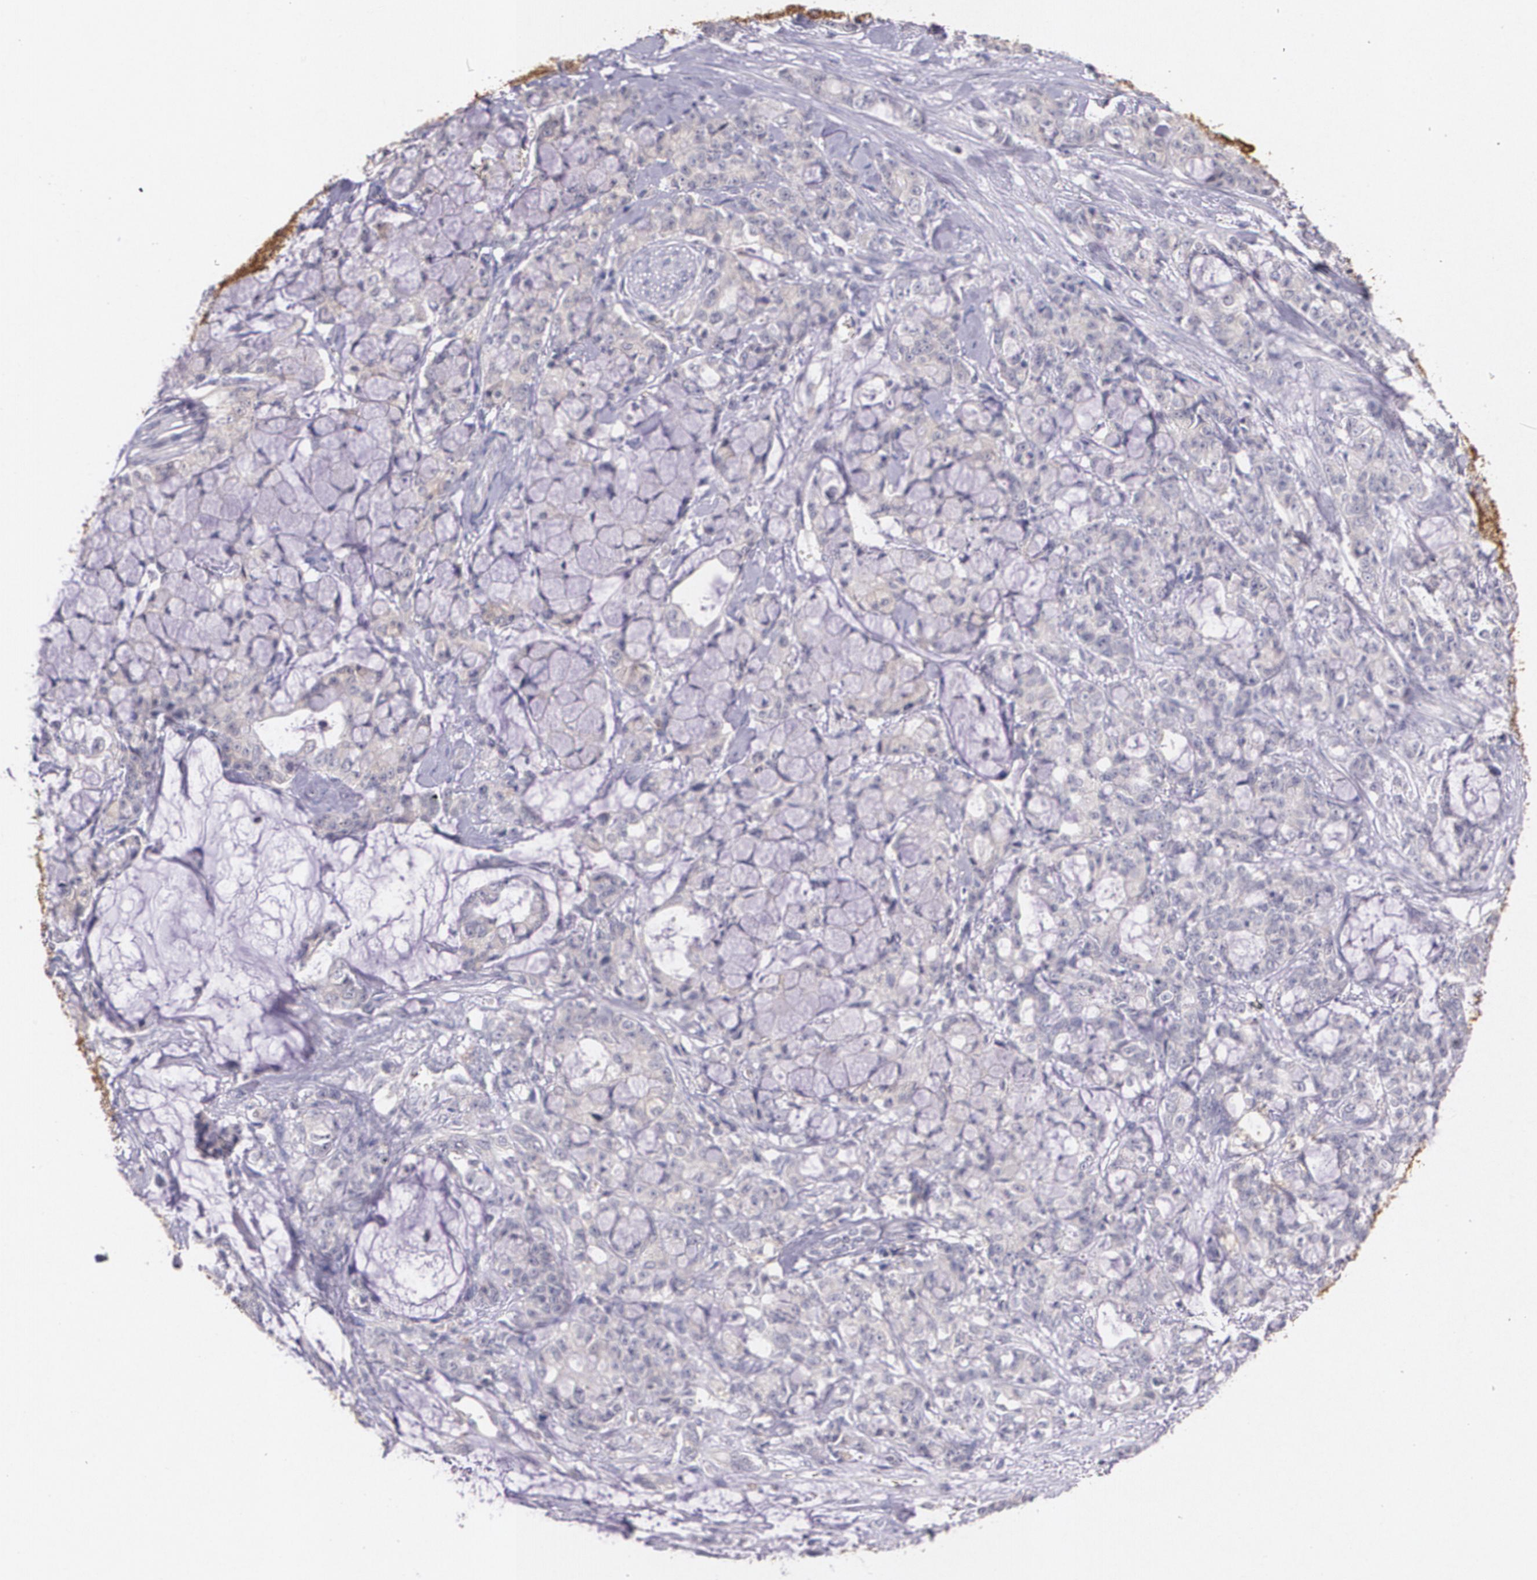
{"staining": {"intensity": "weak", "quantity": "<25%", "location": "cytoplasmic/membranous"}, "tissue": "pancreatic cancer", "cell_type": "Tumor cells", "image_type": "cancer", "snomed": [{"axis": "morphology", "description": "Adenocarcinoma, NOS"}, {"axis": "topography", "description": "Pancreas"}], "caption": "Photomicrograph shows no significant protein expression in tumor cells of pancreatic cancer. (DAB IHC, high magnification).", "gene": "TM4SF1", "patient": {"sex": "female", "age": 73}}